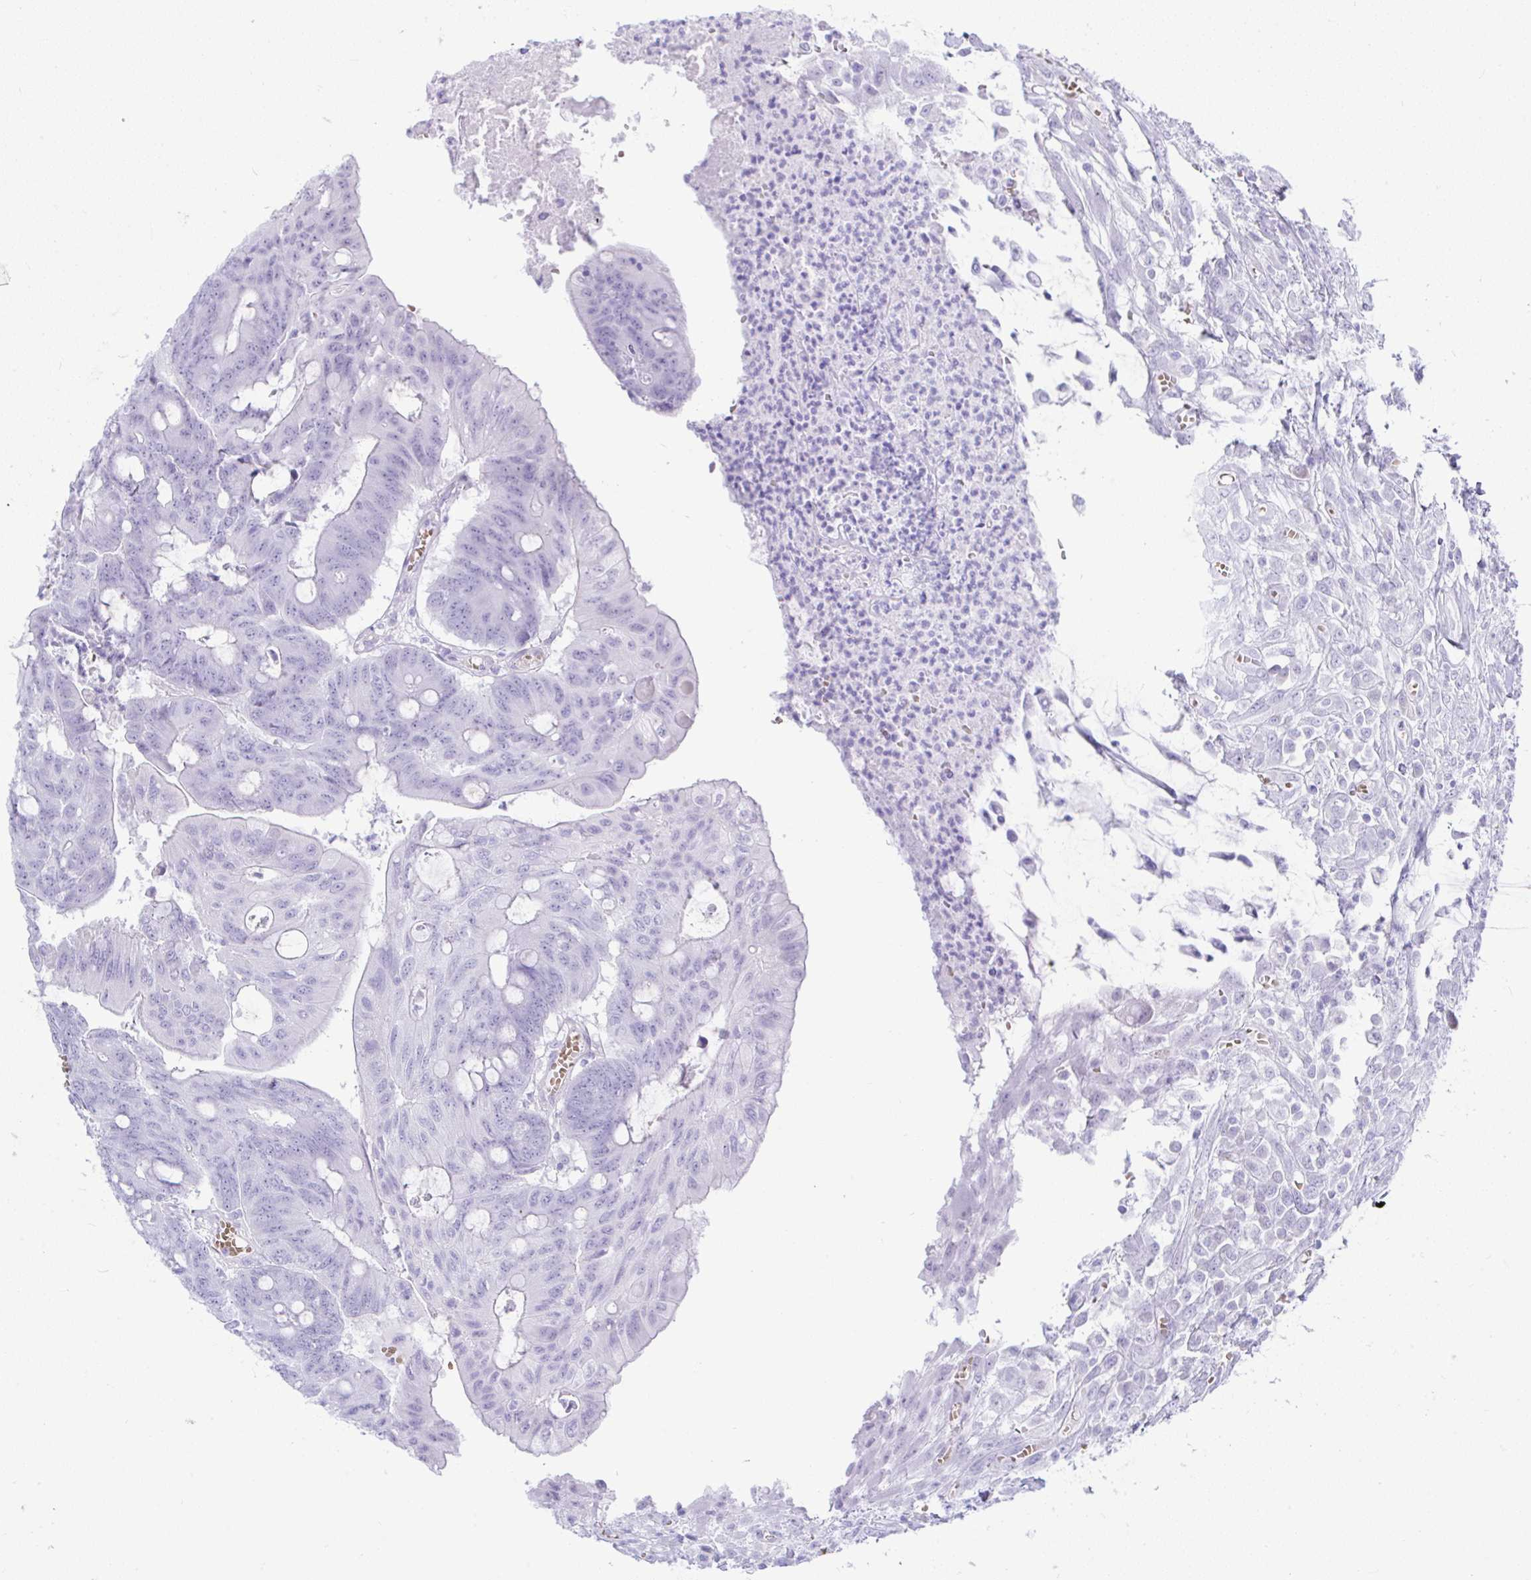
{"staining": {"intensity": "negative", "quantity": "none", "location": "none"}, "tissue": "colorectal cancer", "cell_type": "Tumor cells", "image_type": "cancer", "snomed": [{"axis": "morphology", "description": "Adenocarcinoma, NOS"}, {"axis": "topography", "description": "Colon"}], "caption": "This is an immunohistochemistry micrograph of human colorectal cancer. There is no positivity in tumor cells.", "gene": "SEL1L2", "patient": {"sex": "male", "age": 65}}